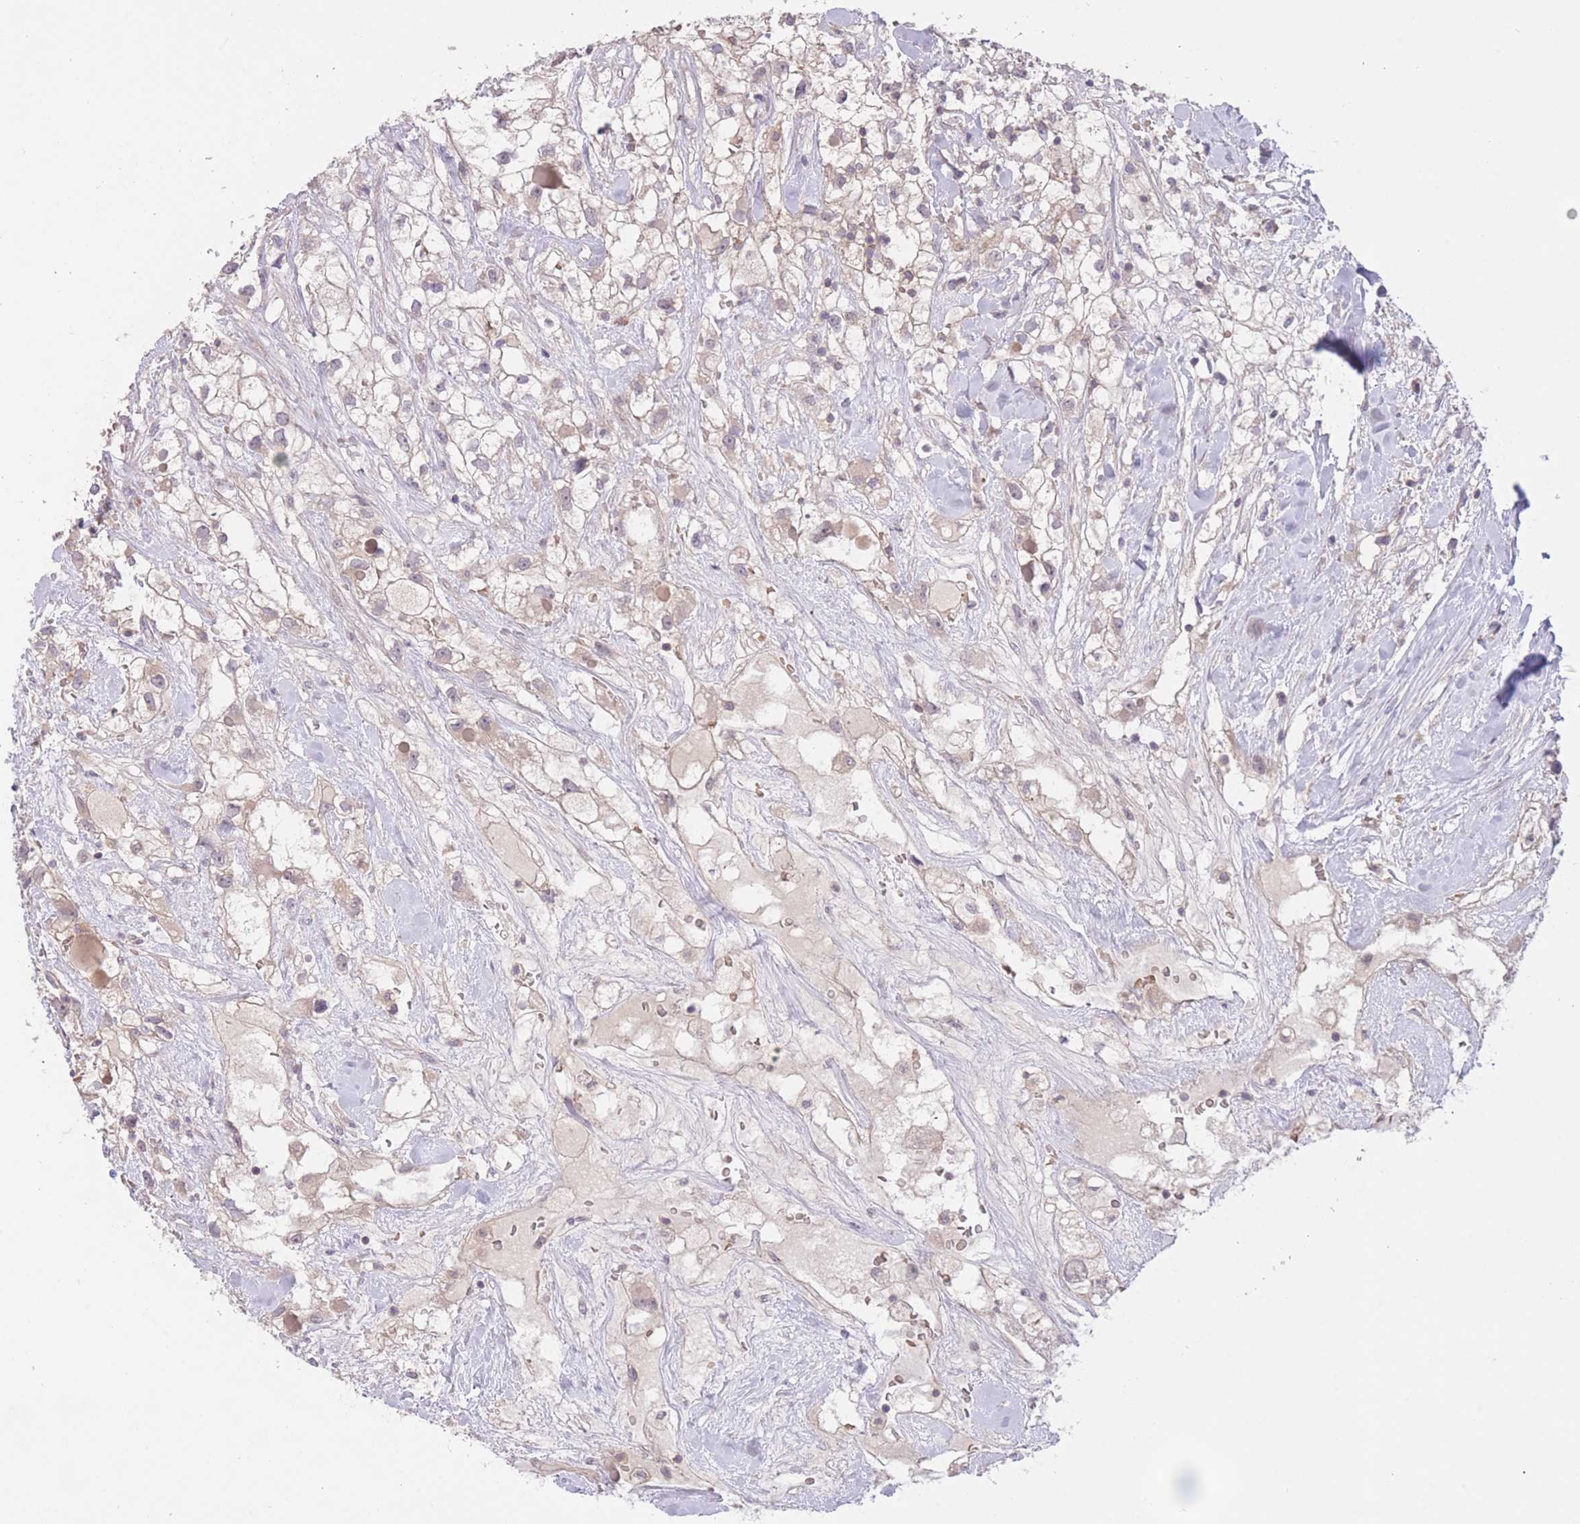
{"staining": {"intensity": "negative", "quantity": "none", "location": "none"}, "tissue": "renal cancer", "cell_type": "Tumor cells", "image_type": "cancer", "snomed": [{"axis": "morphology", "description": "Adenocarcinoma, NOS"}, {"axis": "topography", "description": "Kidney"}], "caption": "This is a image of immunohistochemistry (IHC) staining of adenocarcinoma (renal), which shows no staining in tumor cells.", "gene": "FUT5", "patient": {"sex": "male", "age": 59}}